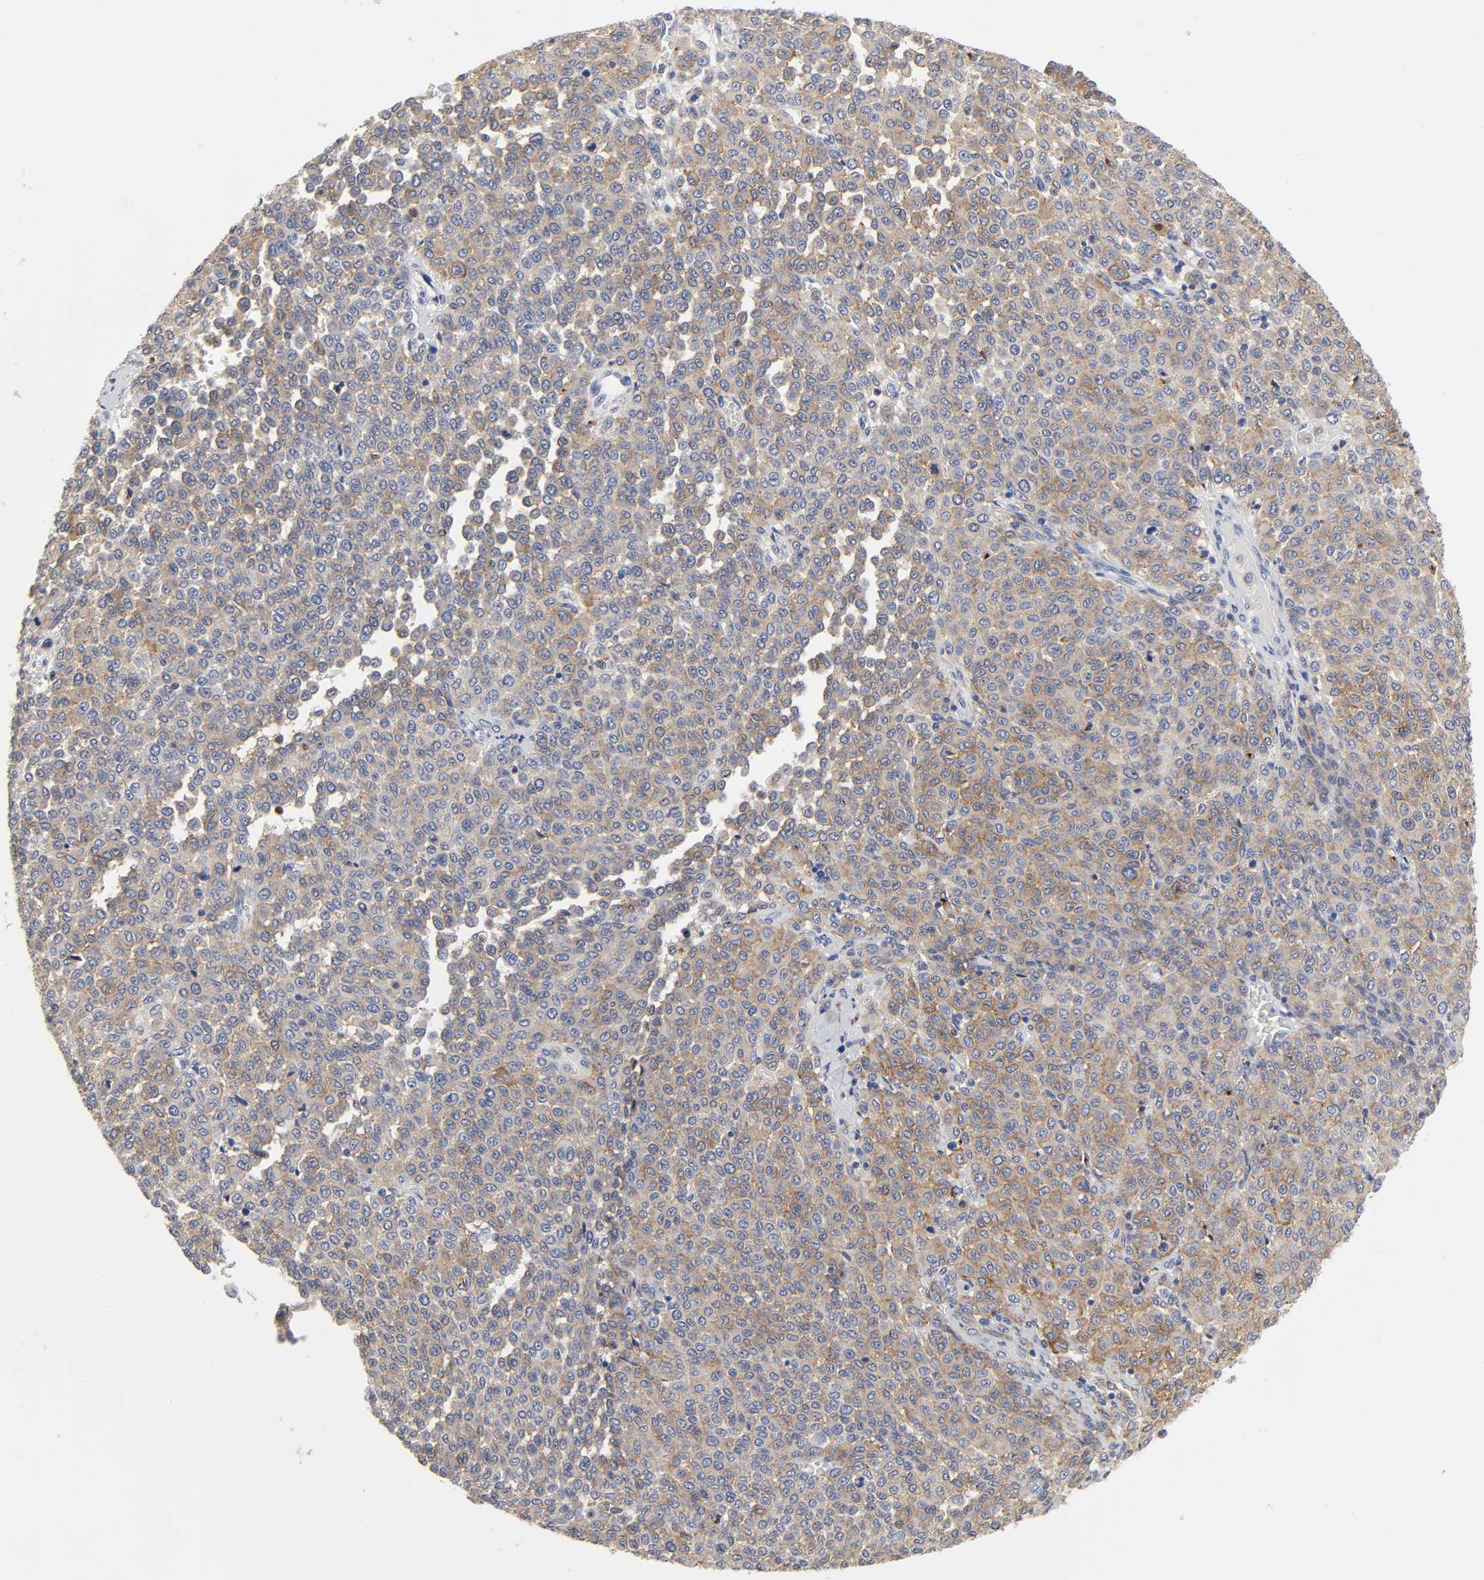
{"staining": {"intensity": "moderate", "quantity": ">75%", "location": "cytoplasmic/membranous"}, "tissue": "melanoma", "cell_type": "Tumor cells", "image_type": "cancer", "snomed": [{"axis": "morphology", "description": "Malignant melanoma, Metastatic site"}, {"axis": "topography", "description": "Pancreas"}], "caption": "Protein staining by IHC shows moderate cytoplasmic/membranous expression in approximately >75% of tumor cells in malignant melanoma (metastatic site). (brown staining indicates protein expression, while blue staining denotes nuclei).", "gene": "LRP1", "patient": {"sex": "female", "age": 30}}